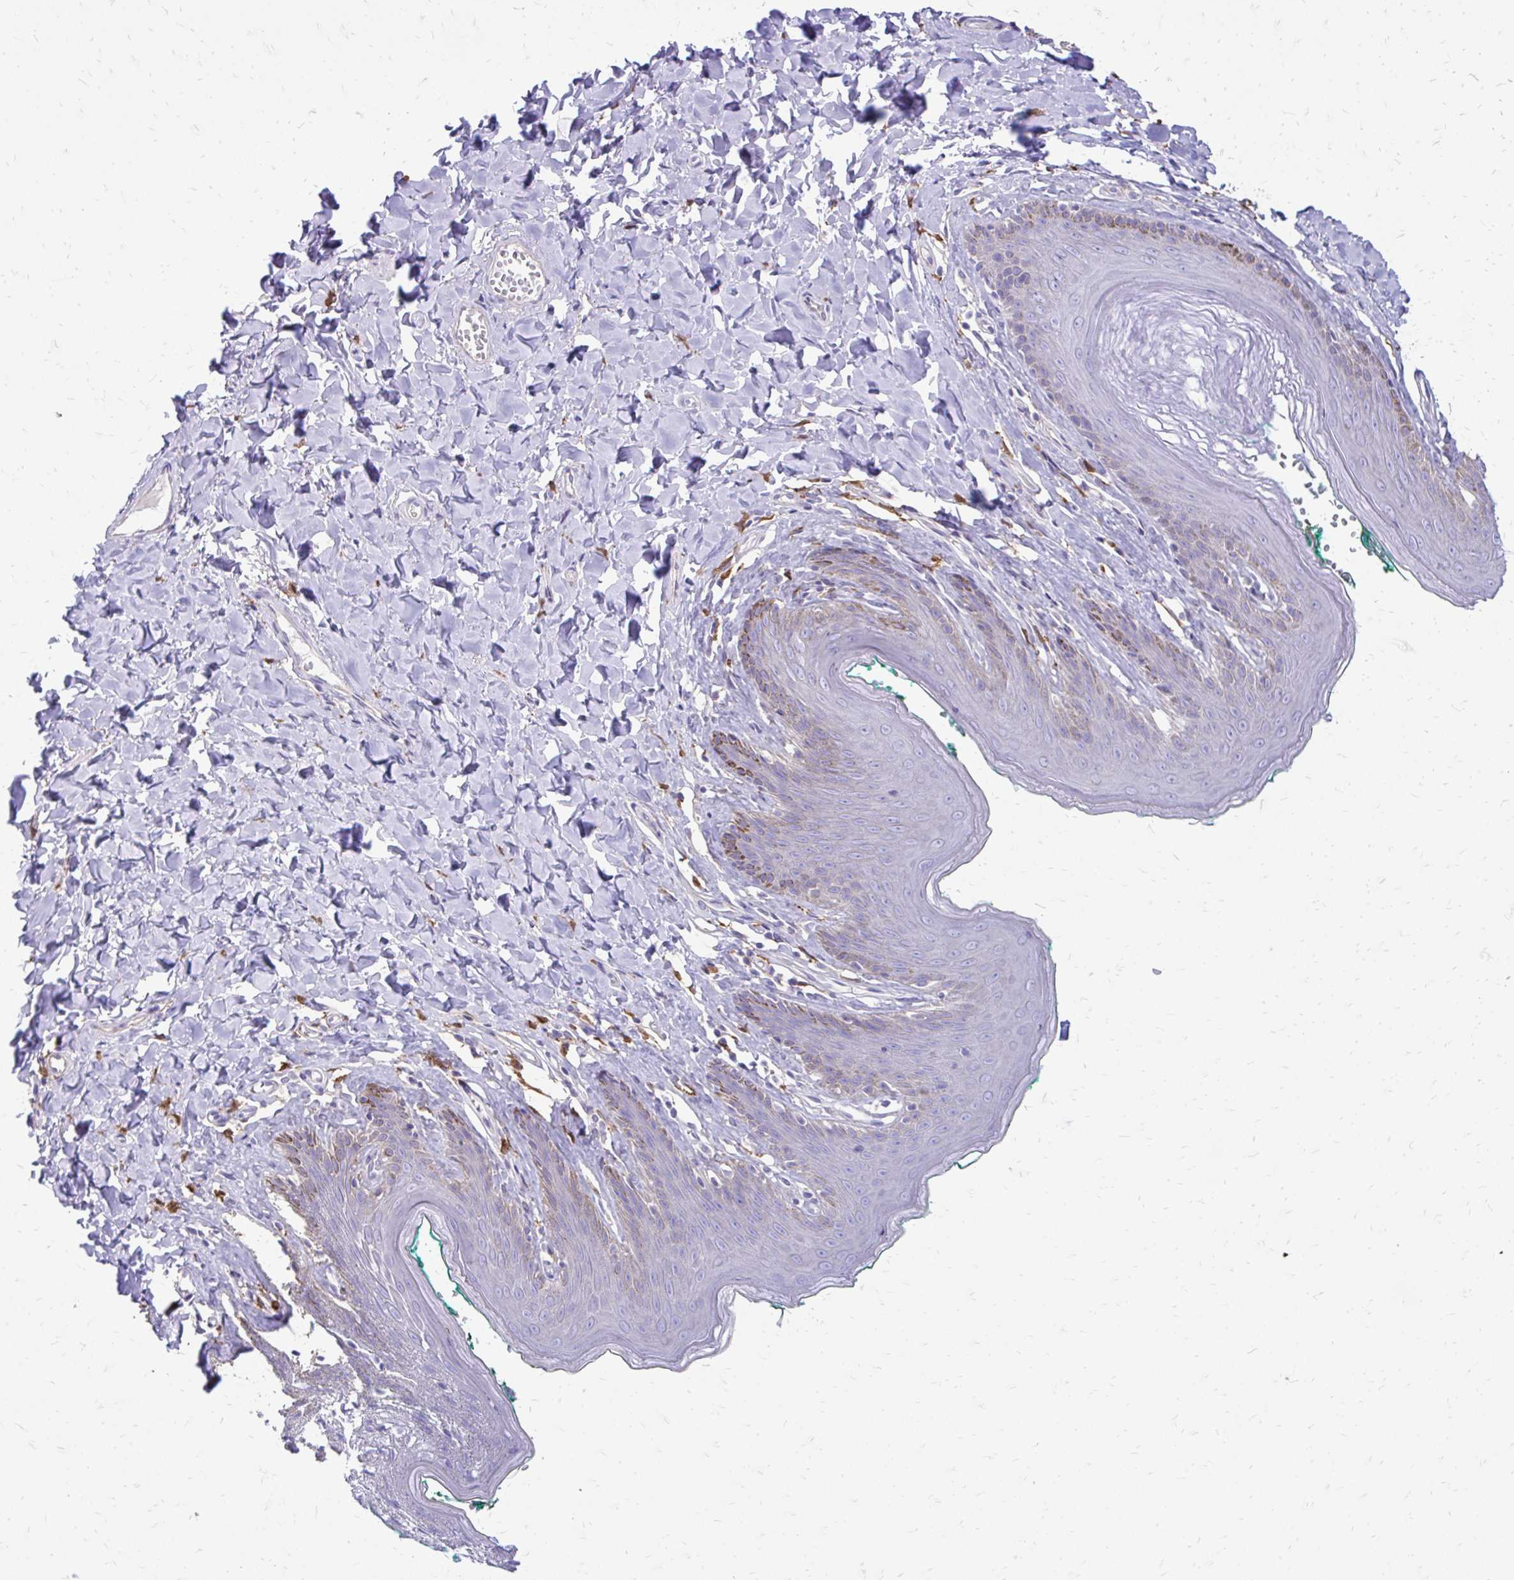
{"staining": {"intensity": "negative", "quantity": "none", "location": "none"}, "tissue": "skin", "cell_type": "Epidermal cells", "image_type": "normal", "snomed": [{"axis": "morphology", "description": "Normal tissue, NOS"}, {"axis": "topography", "description": "Vulva"}, {"axis": "topography", "description": "Peripheral nerve tissue"}], "caption": "High magnification brightfield microscopy of benign skin stained with DAB (brown) and counterstained with hematoxylin (blue): epidermal cells show no significant positivity.", "gene": "SIGLEC11", "patient": {"sex": "female", "age": 66}}